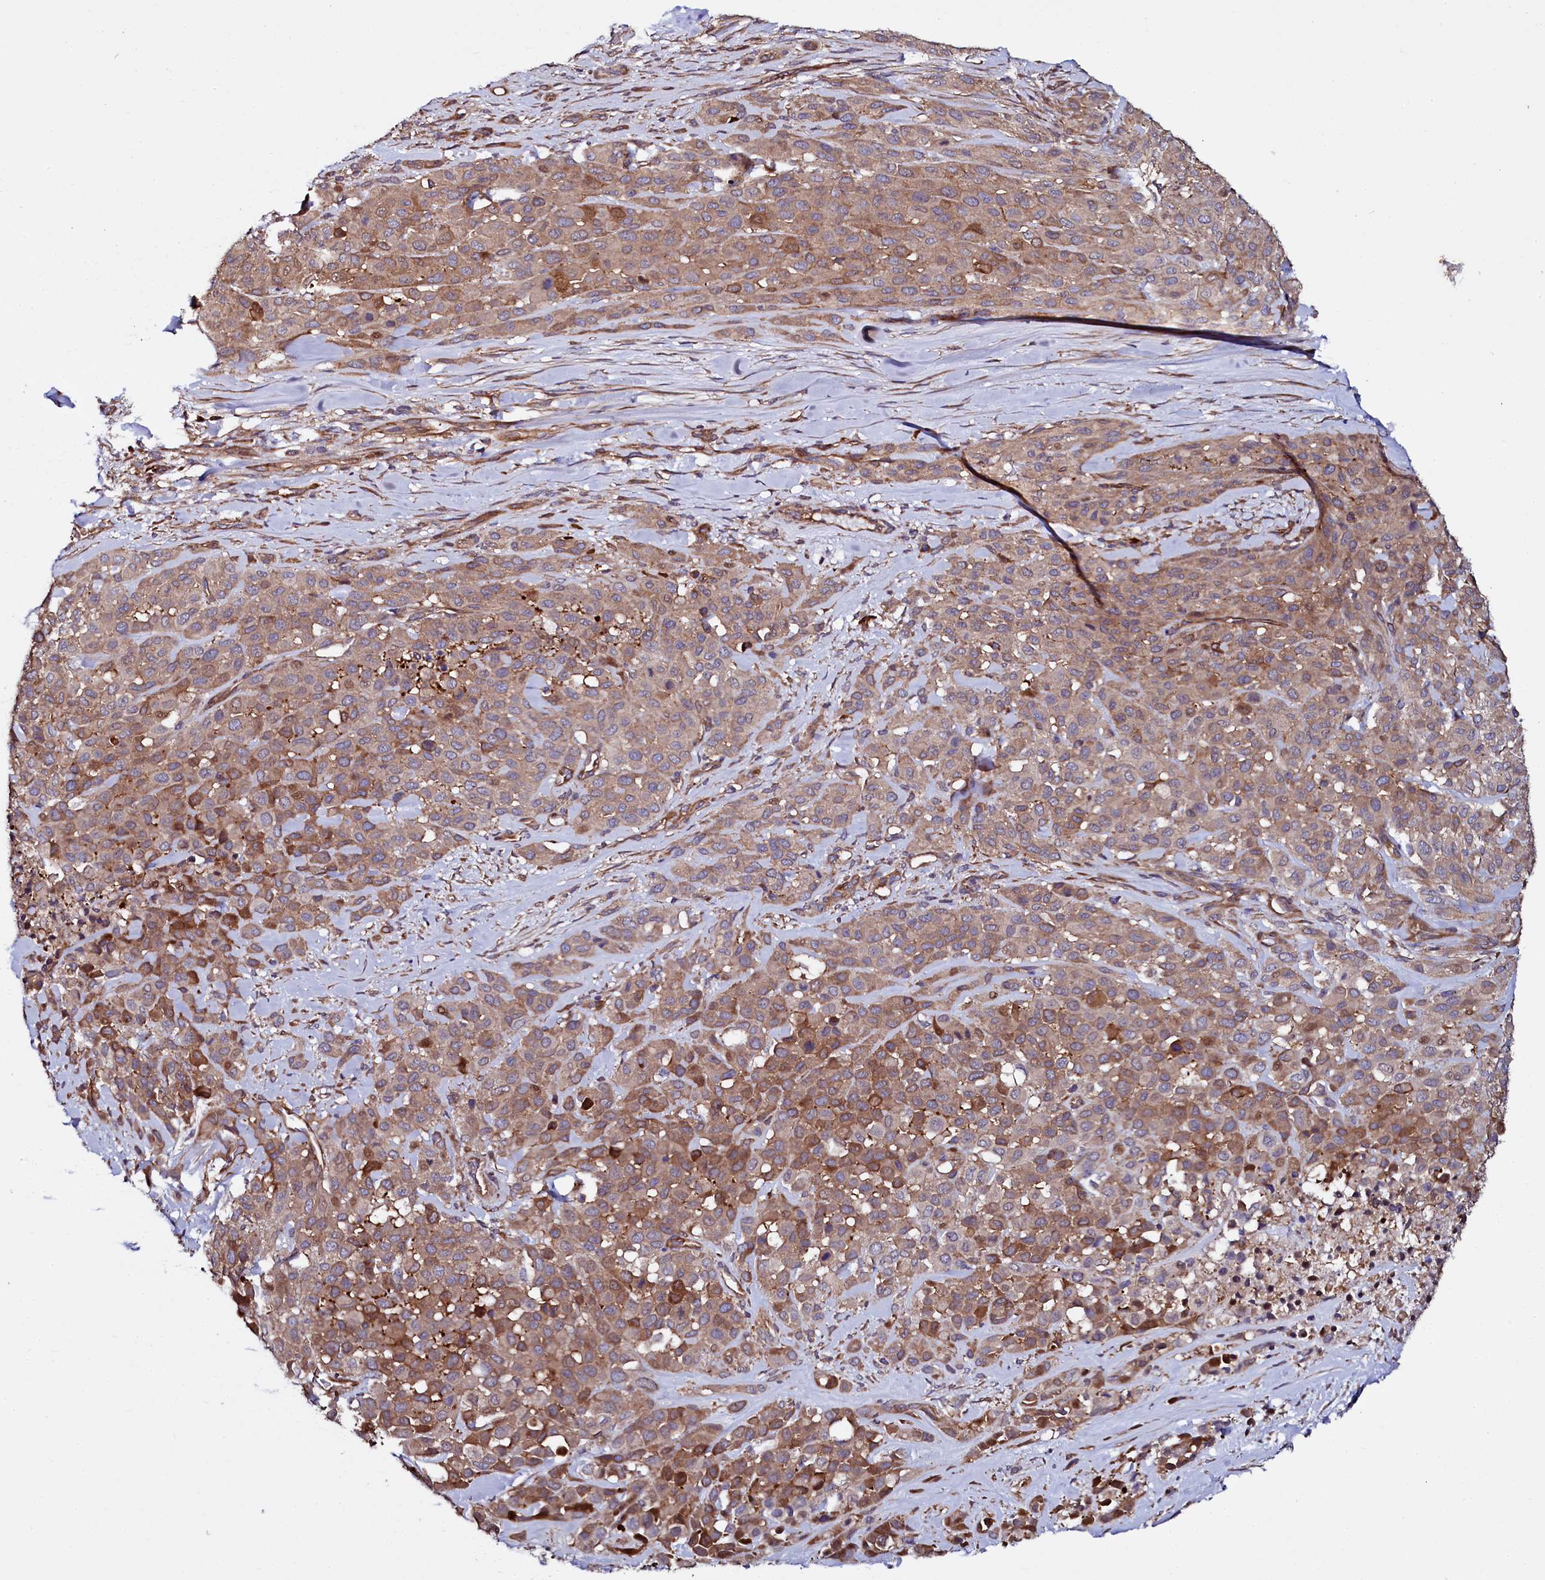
{"staining": {"intensity": "moderate", "quantity": ">75%", "location": "cytoplasmic/membranous"}, "tissue": "melanoma", "cell_type": "Tumor cells", "image_type": "cancer", "snomed": [{"axis": "morphology", "description": "Malignant melanoma, Metastatic site"}, {"axis": "topography", "description": "Skin"}], "caption": "Protein analysis of malignant melanoma (metastatic site) tissue demonstrates moderate cytoplasmic/membranous positivity in about >75% of tumor cells.", "gene": "USPL1", "patient": {"sex": "female", "age": 81}}